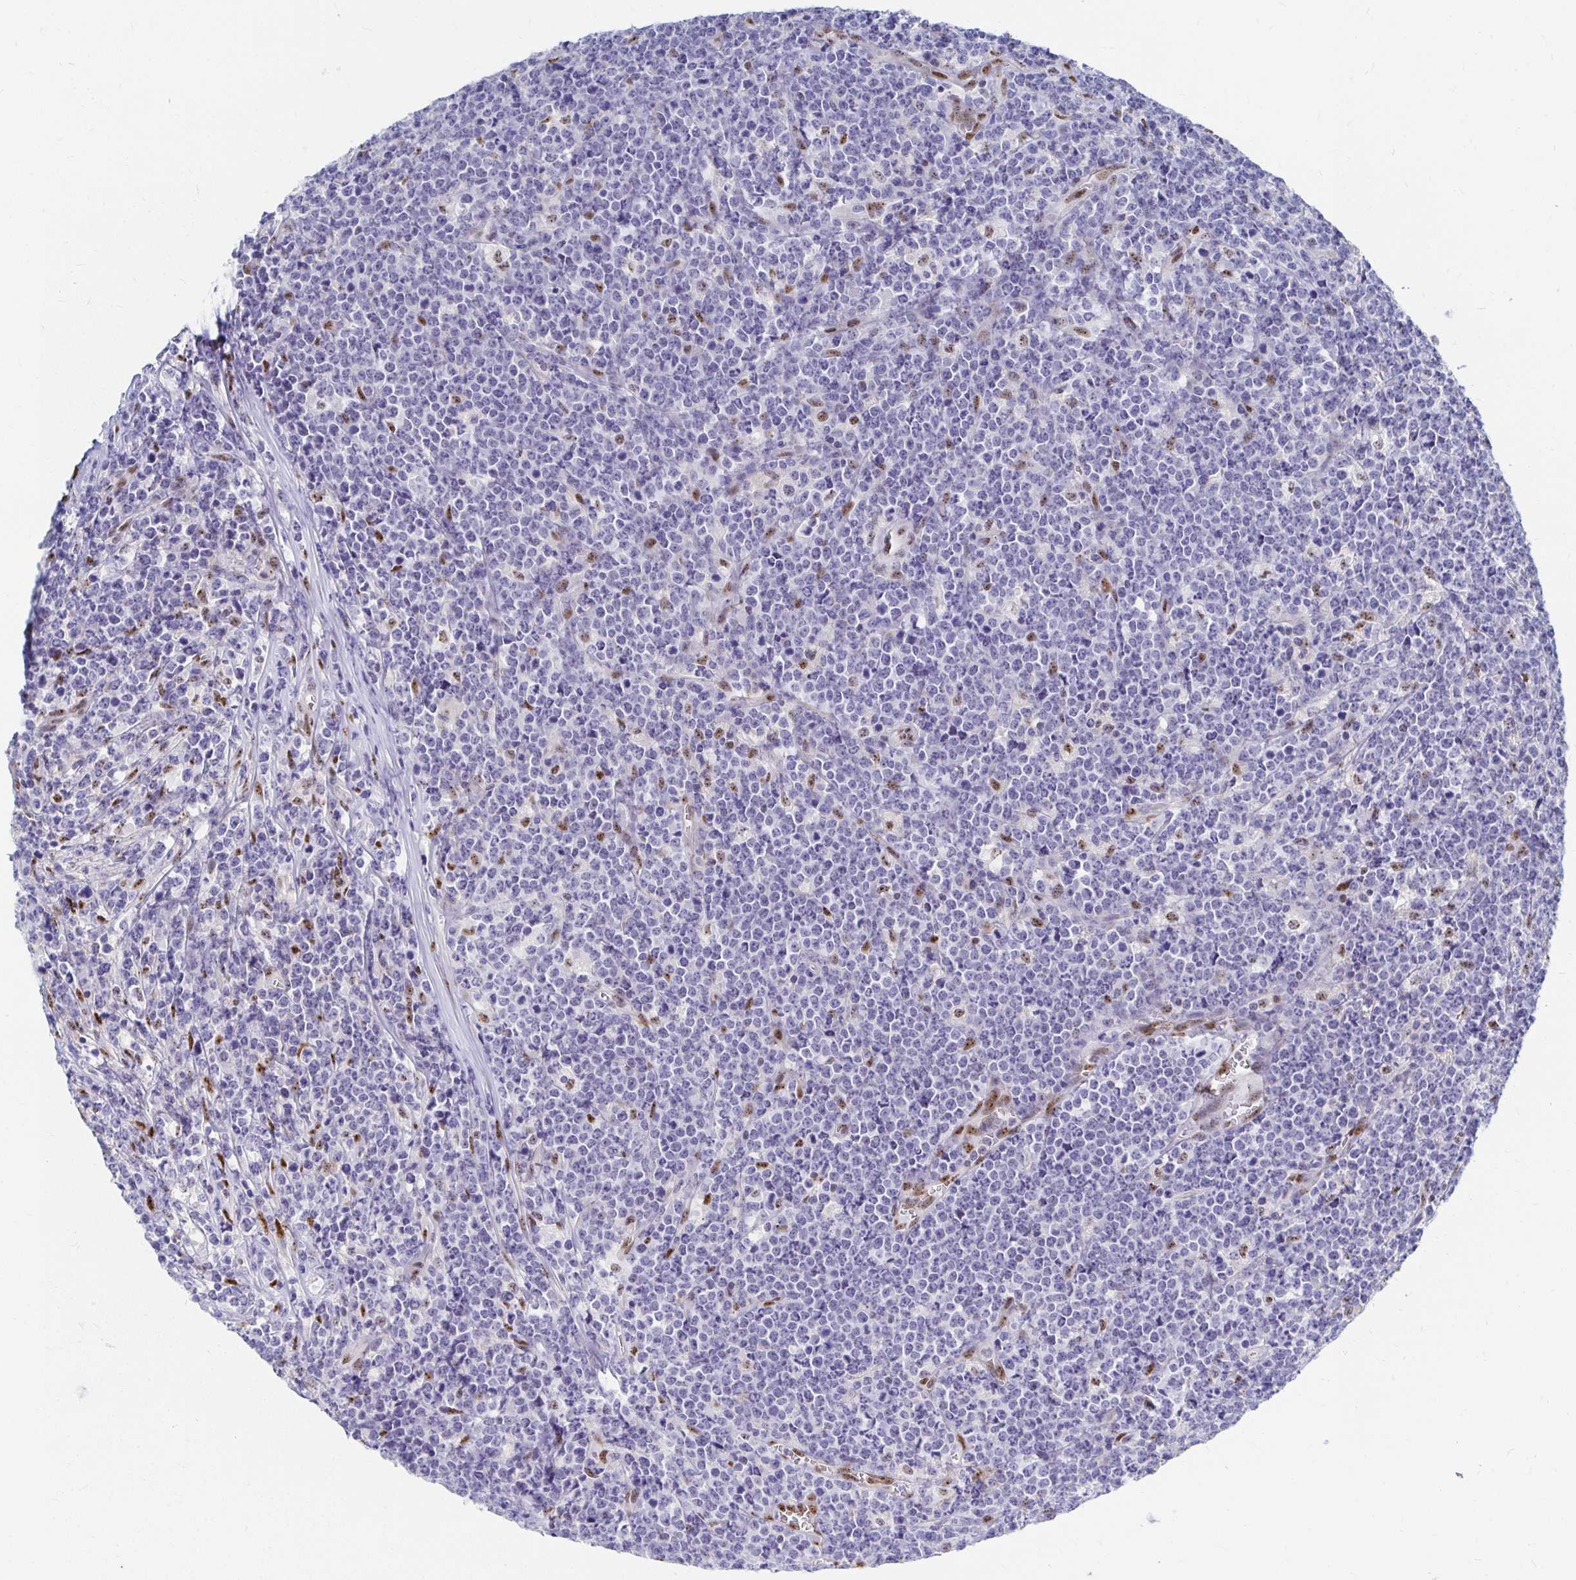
{"staining": {"intensity": "moderate", "quantity": "<25%", "location": "nuclear"}, "tissue": "lymphoma", "cell_type": "Tumor cells", "image_type": "cancer", "snomed": [{"axis": "morphology", "description": "Malignant lymphoma, non-Hodgkin's type, High grade"}, {"axis": "topography", "description": "Small intestine"}], "caption": "Immunohistochemistry (IHC) micrograph of neoplastic tissue: malignant lymphoma, non-Hodgkin's type (high-grade) stained using immunohistochemistry (IHC) exhibits low levels of moderate protein expression localized specifically in the nuclear of tumor cells, appearing as a nuclear brown color.", "gene": "CLIC3", "patient": {"sex": "female", "age": 56}}